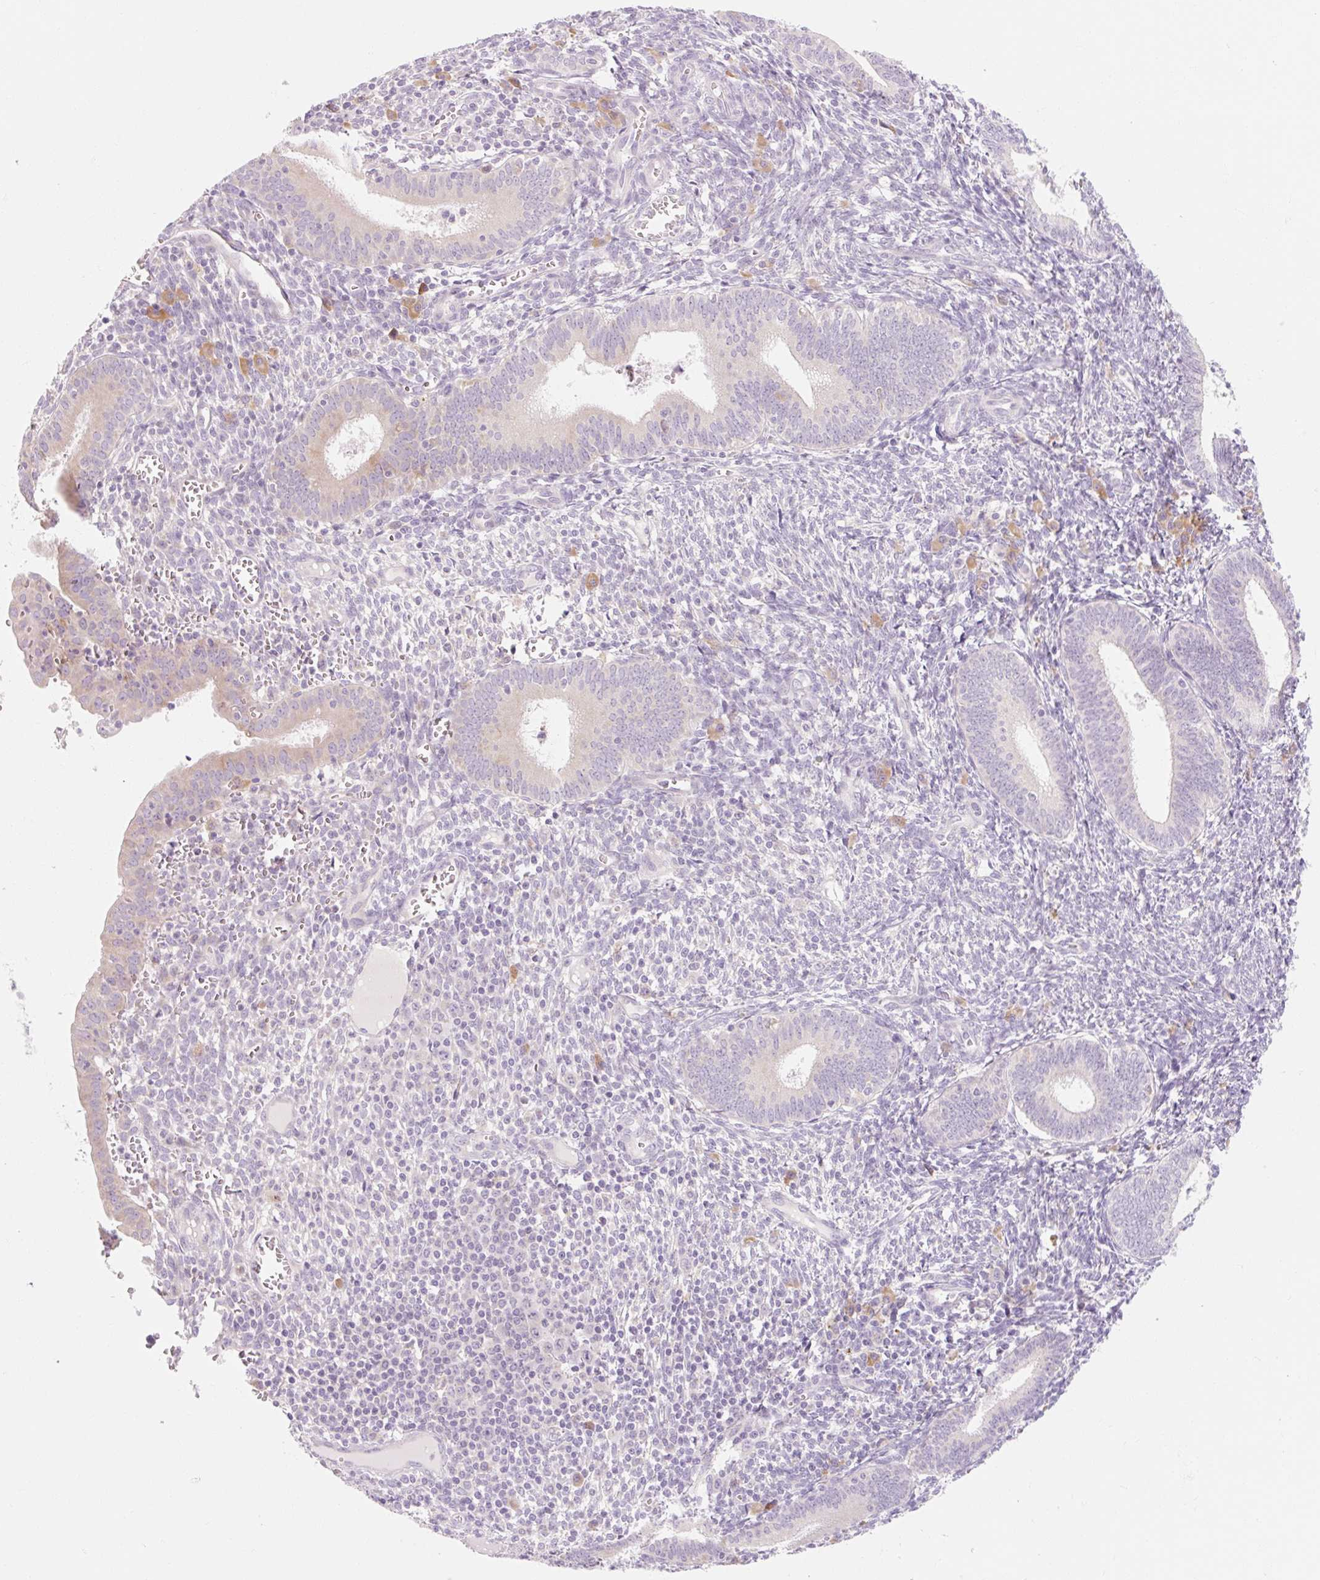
{"staining": {"intensity": "negative", "quantity": "none", "location": "none"}, "tissue": "endometrium", "cell_type": "Cells in endometrial stroma", "image_type": "normal", "snomed": [{"axis": "morphology", "description": "Normal tissue, NOS"}, {"axis": "topography", "description": "Endometrium"}], "caption": "This is a image of immunohistochemistry (IHC) staining of normal endometrium, which shows no expression in cells in endometrial stroma.", "gene": "MYO1D", "patient": {"sex": "female", "age": 41}}